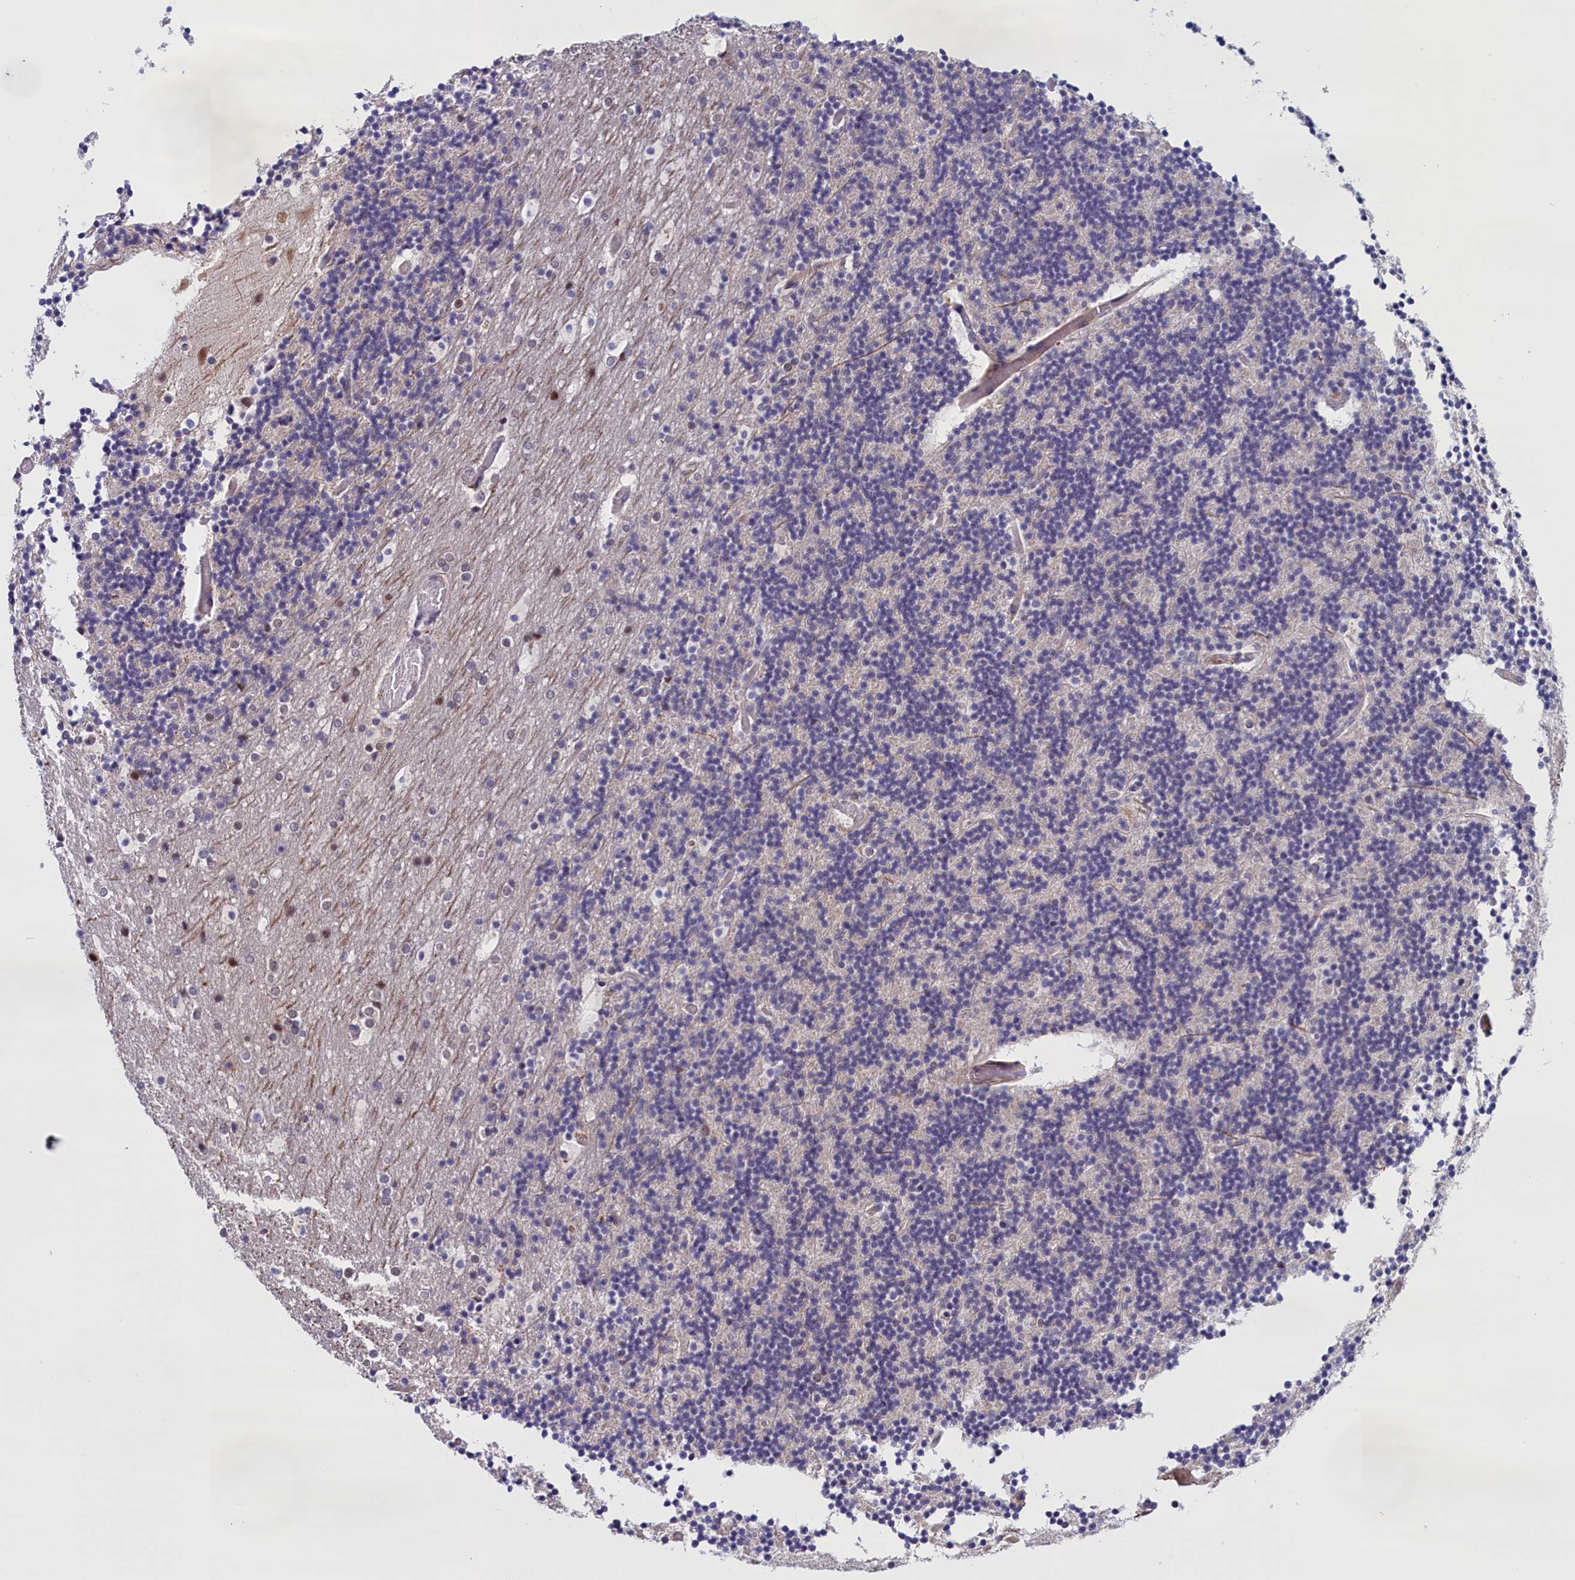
{"staining": {"intensity": "negative", "quantity": "none", "location": "none"}, "tissue": "cerebellum", "cell_type": "Cells in granular layer", "image_type": "normal", "snomed": [{"axis": "morphology", "description": "Normal tissue, NOS"}, {"axis": "topography", "description": "Cerebellum"}], "caption": "The immunohistochemistry (IHC) image has no significant staining in cells in granular layer of cerebellum. (Stains: DAB immunohistochemistry (IHC) with hematoxylin counter stain, Microscopy: brightfield microscopy at high magnification).", "gene": "IGFALS", "patient": {"sex": "male", "age": 57}}